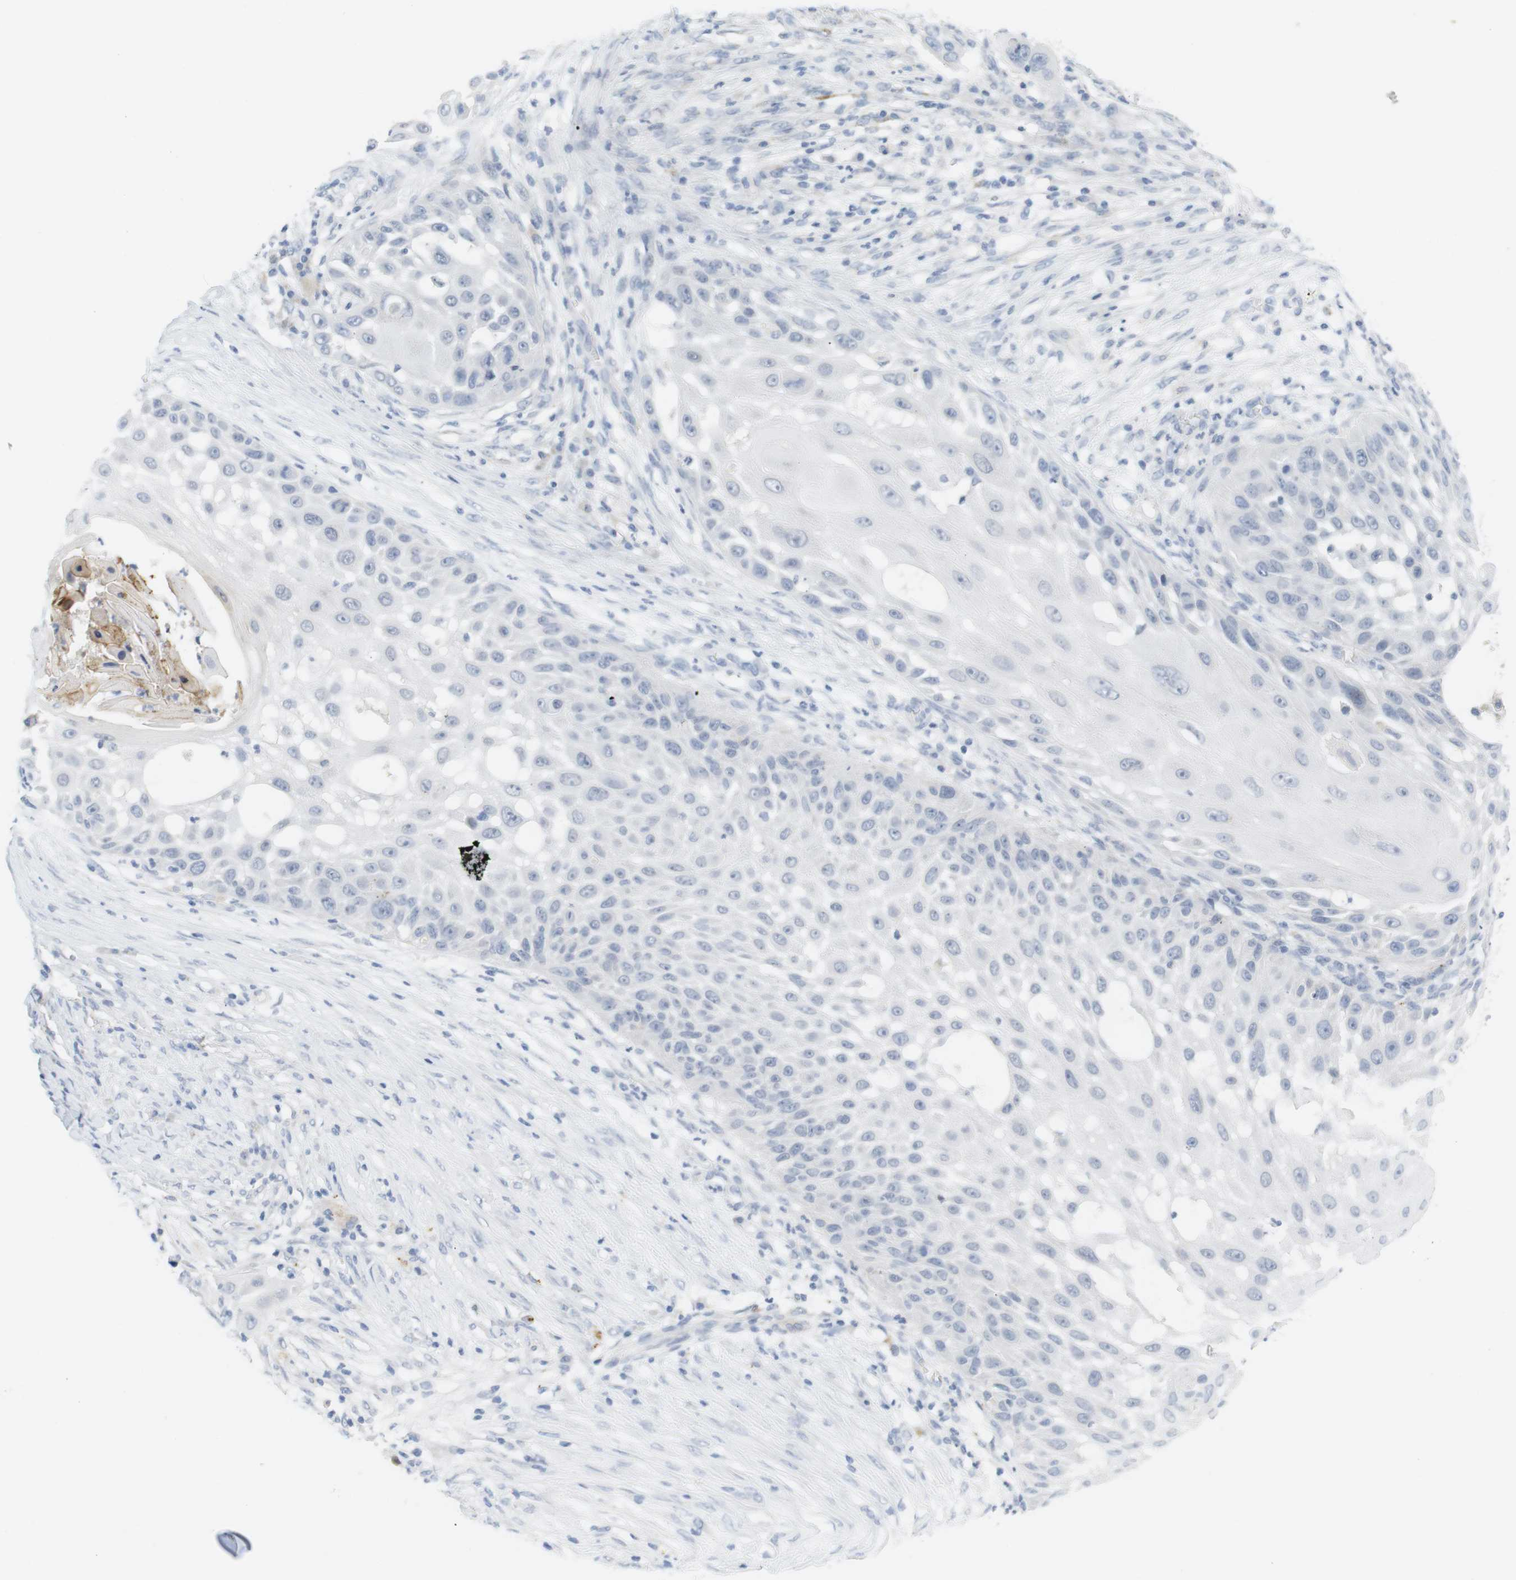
{"staining": {"intensity": "negative", "quantity": "none", "location": "none"}, "tissue": "skin cancer", "cell_type": "Tumor cells", "image_type": "cancer", "snomed": [{"axis": "morphology", "description": "Squamous cell carcinoma, NOS"}, {"axis": "topography", "description": "Skin"}], "caption": "Tumor cells are negative for protein expression in human skin cancer.", "gene": "YIPF1", "patient": {"sex": "female", "age": 44}}